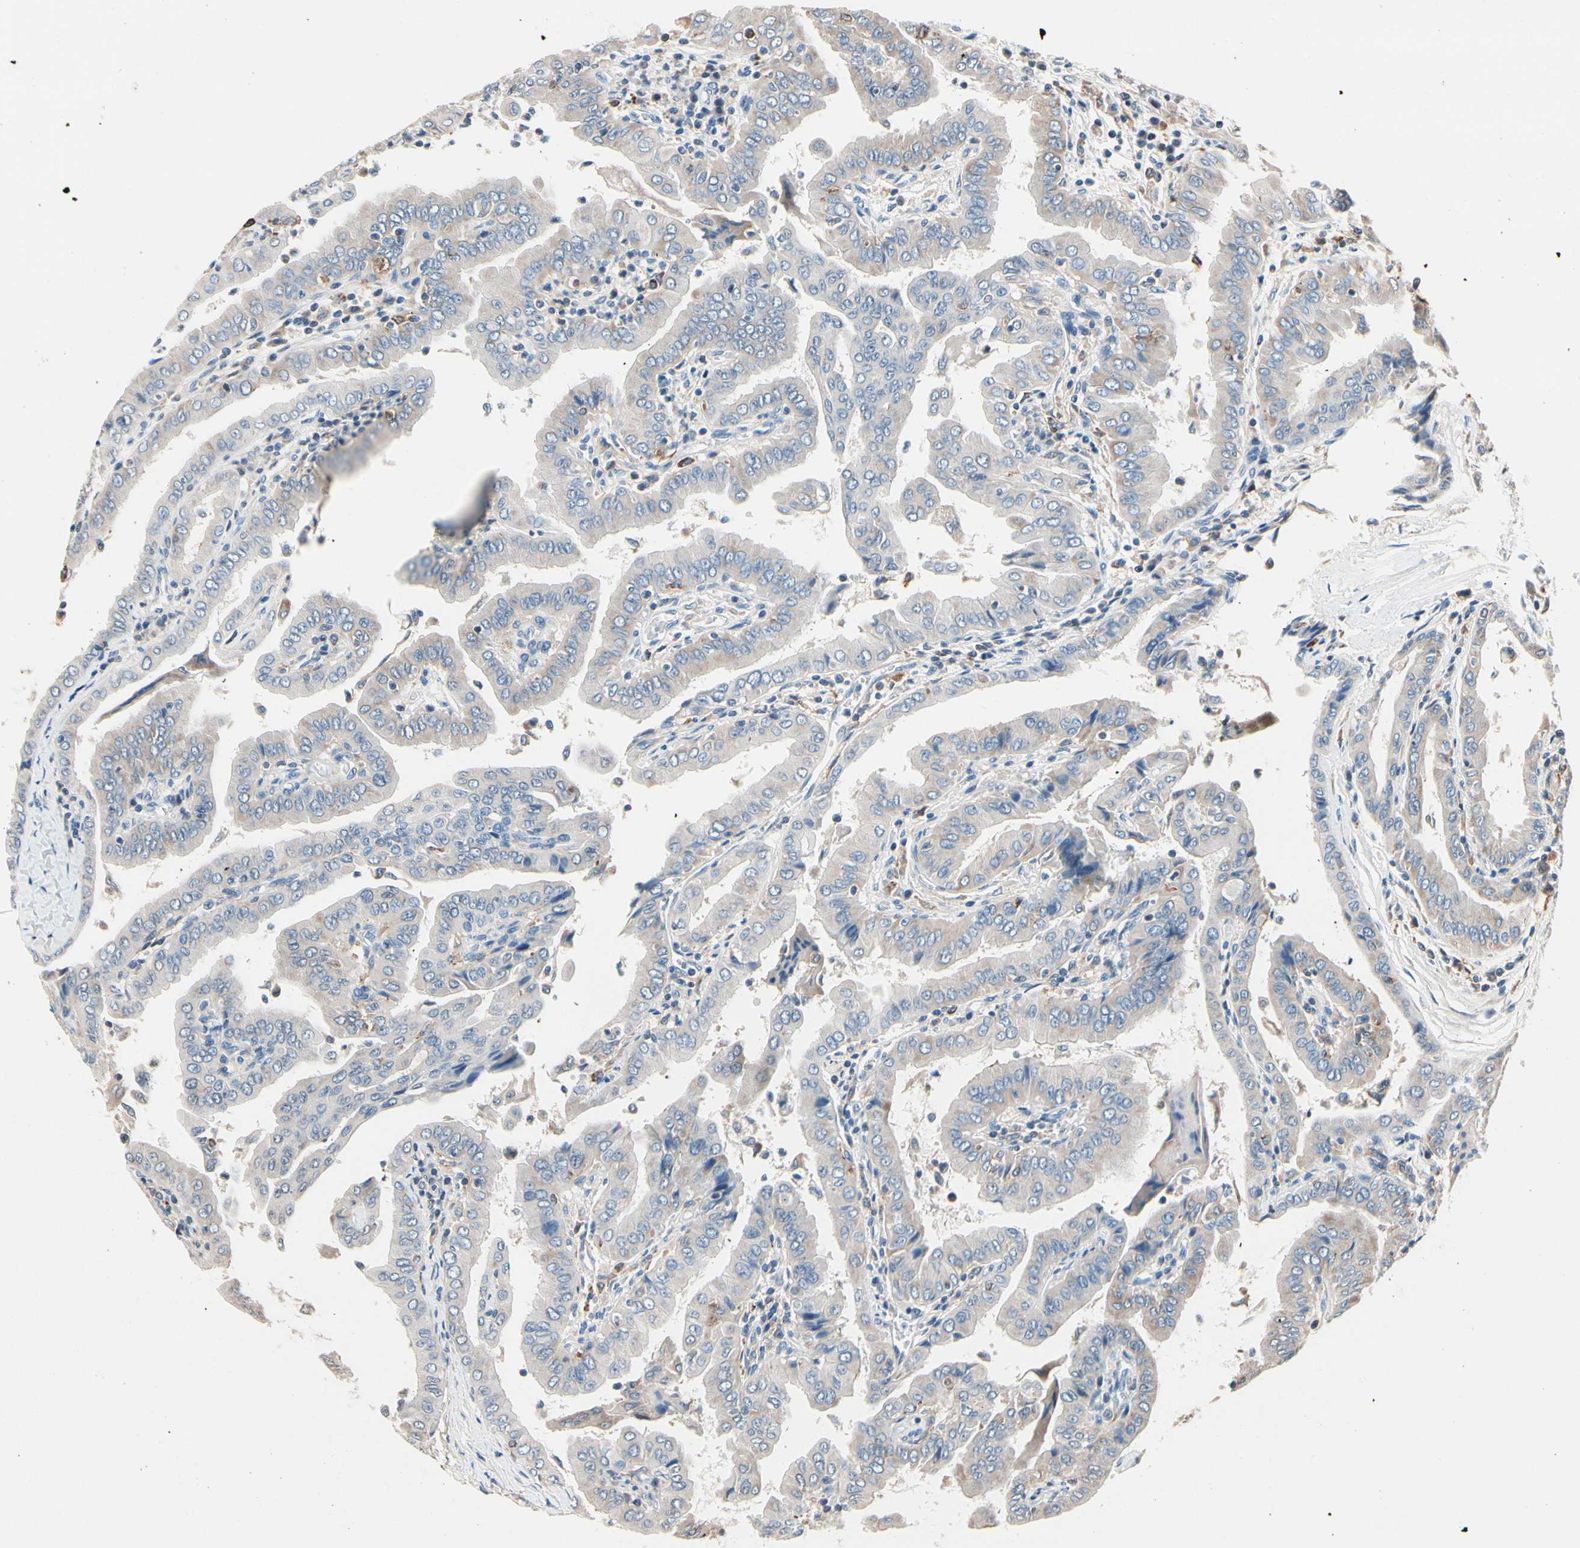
{"staining": {"intensity": "weak", "quantity": ">75%", "location": "cytoplasmic/membranous"}, "tissue": "thyroid cancer", "cell_type": "Tumor cells", "image_type": "cancer", "snomed": [{"axis": "morphology", "description": "Papillary adenocarcinoma, NOS"}, {"axis": "topography", "description": "Thyroid gland"}], "caption": "Papillary adenocarcinoma (thyroid) stained with IHC displays weak cytoplasmic/membranous expression in approximately >75% of tumor cells.", "gene": "TMEM176A", "patient": {"sex": "male", "age": 33}}